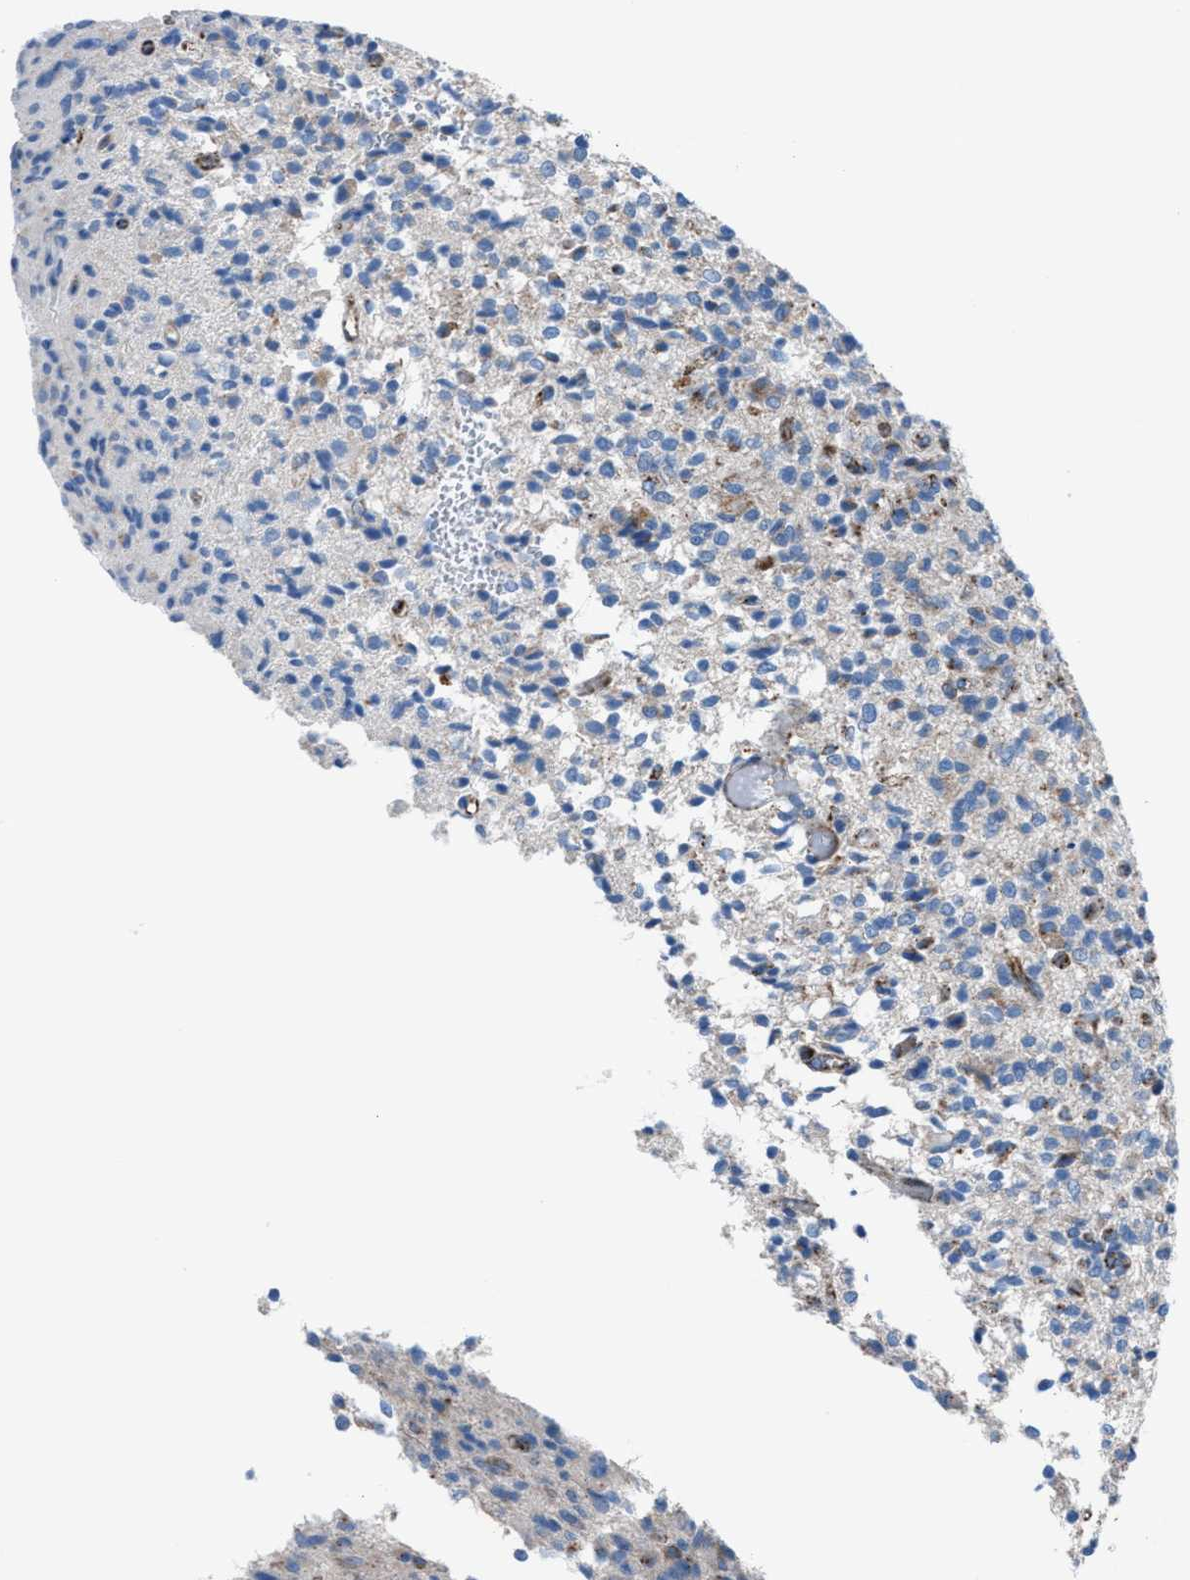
{"staining": {"intensity": "moderate", "quantity": "<25%", "location": "cytoplasmic/membranous"}, "tissue": "glioma", "cell_type": "Tumor cells", "image_type": "cancer", "snomed": [{"axis": "morphology", "description": "Glioma, malignant, High grade"}, {"axis": "topography", "description": "Brain"}], "caption": "Malignant high-grade glioma tissue reveals moderate cytoplasmic/membranous staining in about <25% of tumor cells", "gene": "CD1B", "patient": {"sex": "male", "age": 71}}